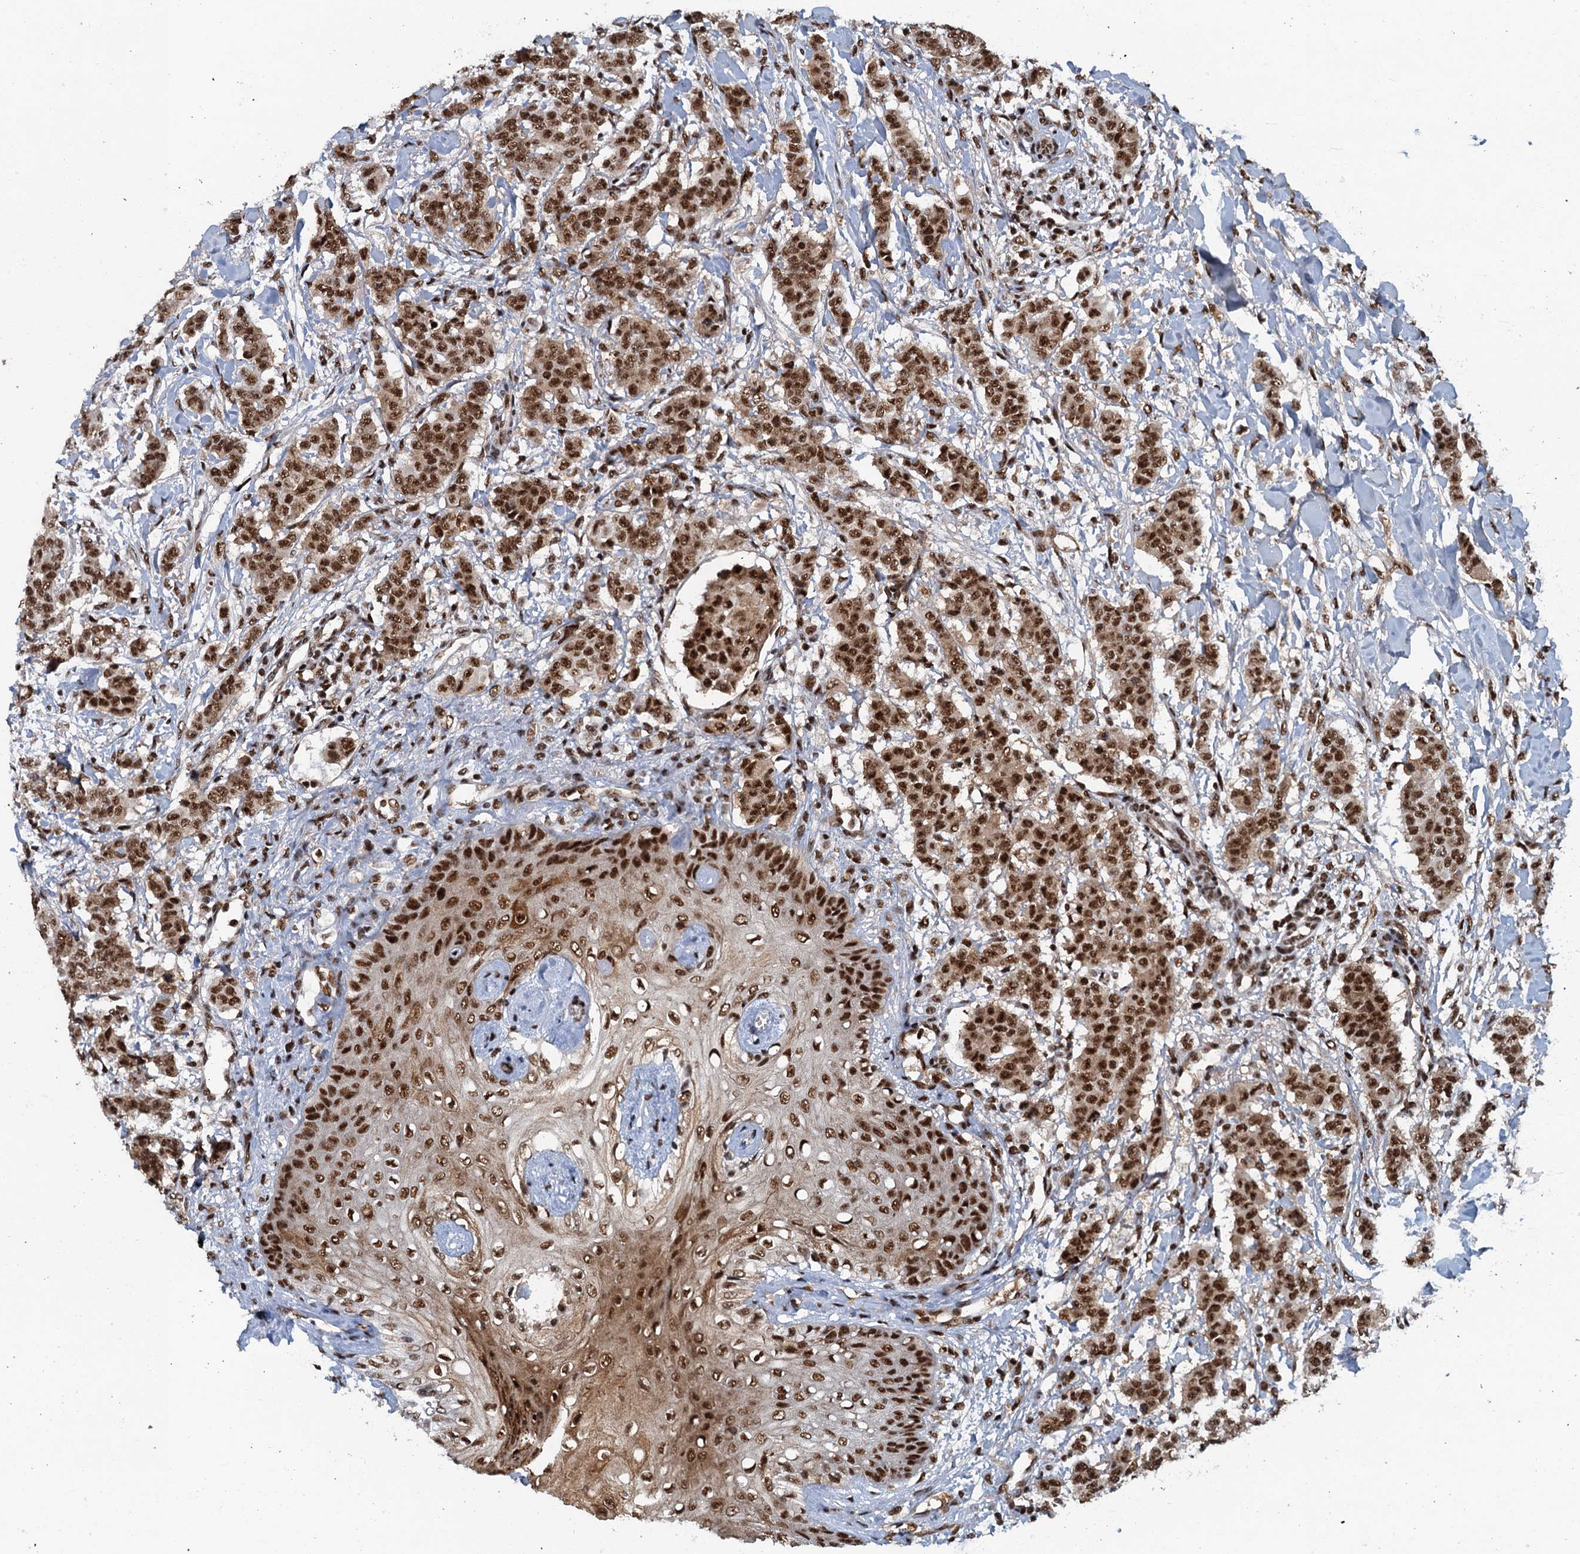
{"staining": {"intensity": "strong", "quantity": ">75%", "location": "nuclear"}, "tissue": "breast cancer", "cell_type": "Tumor cells", "image_type": "cancer", "snomed": [{"axis": "morphology", "description": "Duct carcinoma"}, {"axis": "topography", "description": "Breast"}], "caption": "A high-resolution micrograph shows immunohistochemistry staining of breast cancer, which exhibits strong nuclear expression in approximately >75% of tumor cells.", "gene": "ZC3H18", "patient": {"sex": "female", "age": 40}}